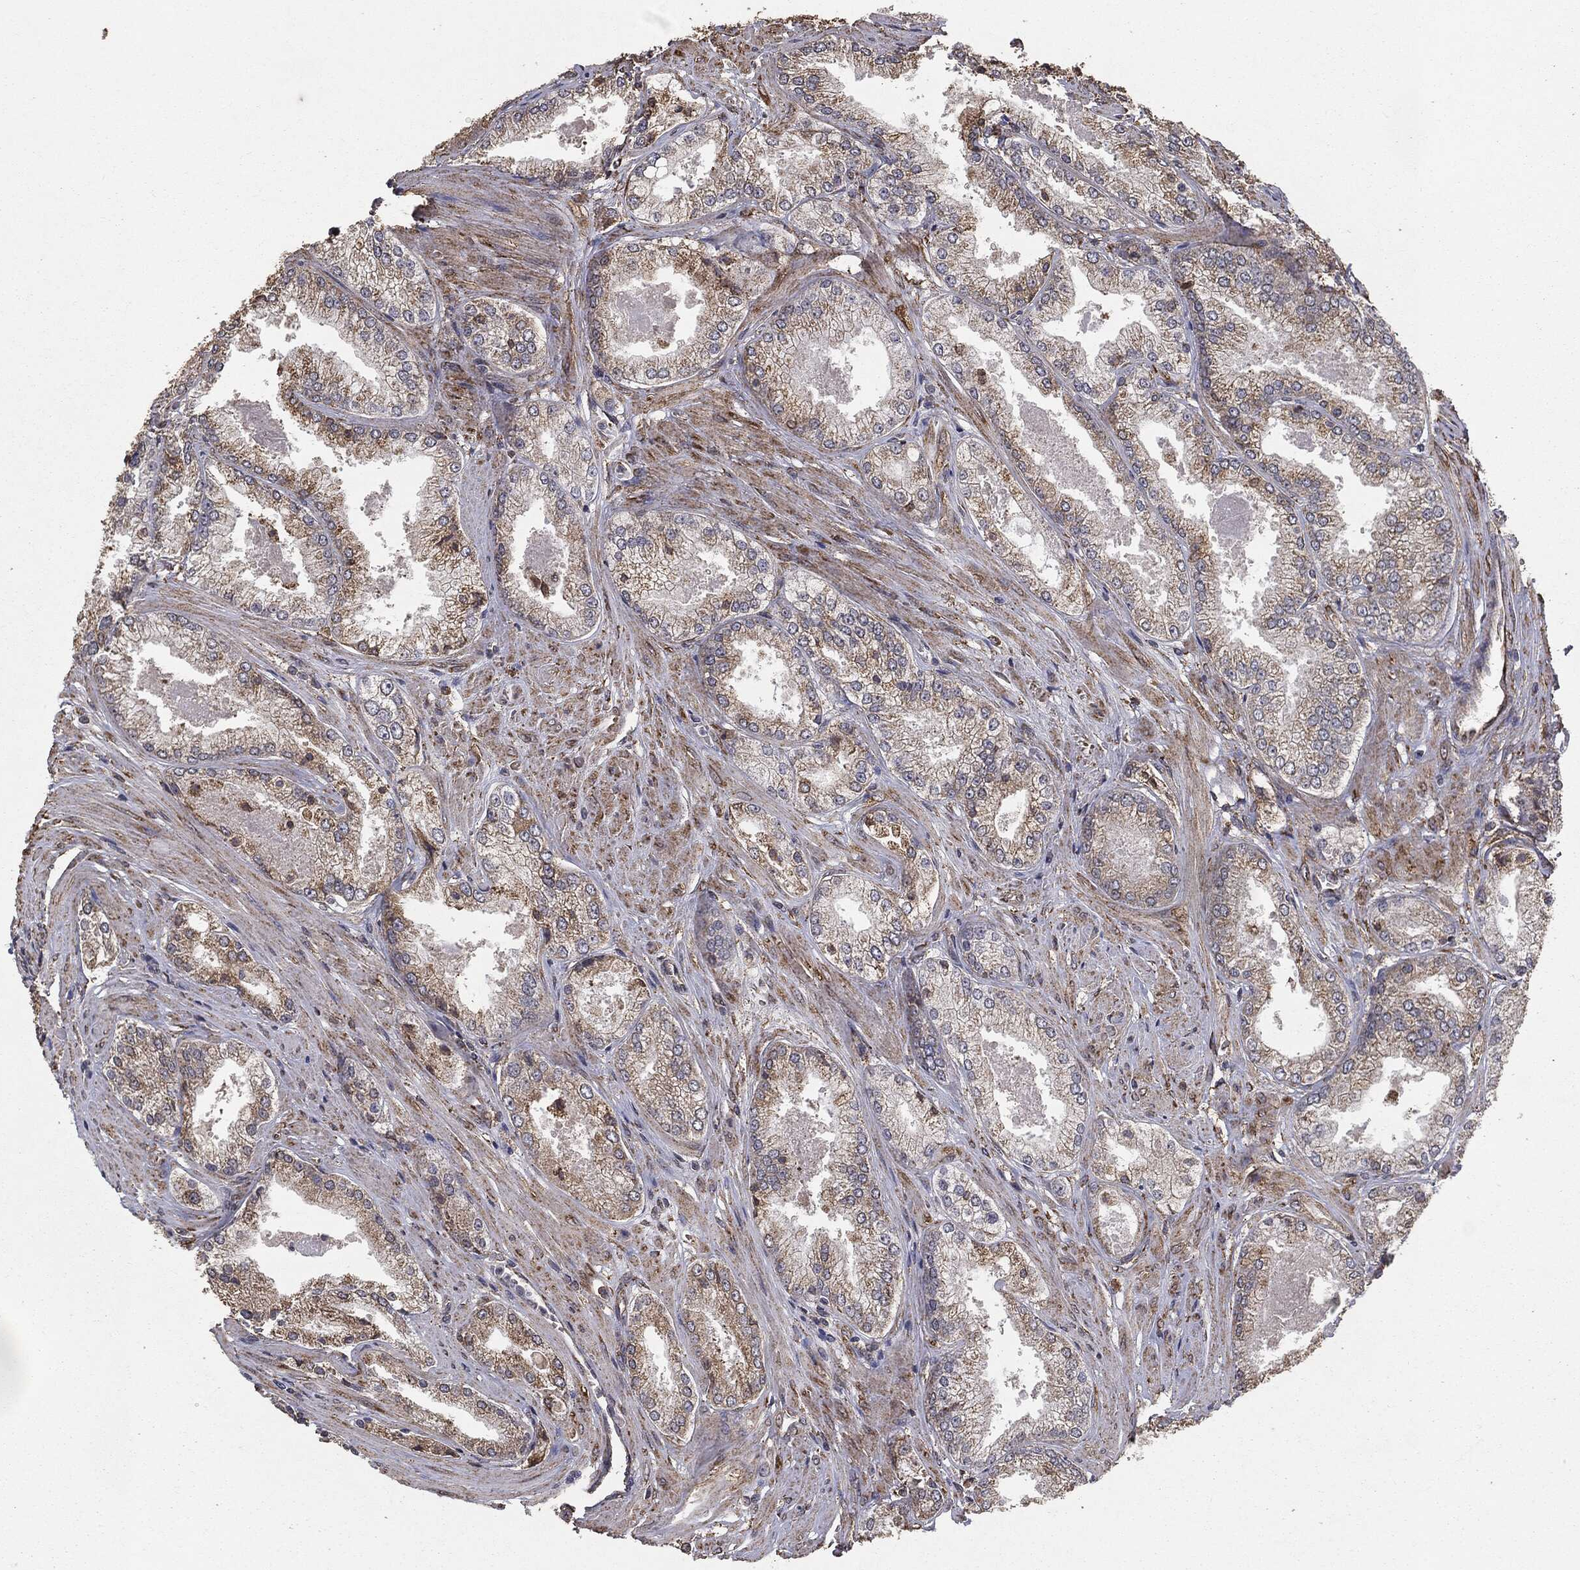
{"staining": {"intensity": "weak", "quantity": "<25%", "location": "cytoplasmic/membranous"}, "tissue": "prostate cancer", "cell_type": "Tumor cells", "image_type": "cancer", "snomed": [{"axis": "morphology", "description": "Adenocarcinoma, Low grade"}, {"axis": "topography", "description": "Prostate"}], "caption": "There is no significant staining in tumor cells of prostate low-grade adenocarcinoma. The staining is performed using DAB brown chromogen with nuclei counter-stained in using hematoxylin.", "gene": "MTOR", "patient": {"sex": "male", "age": 68}}